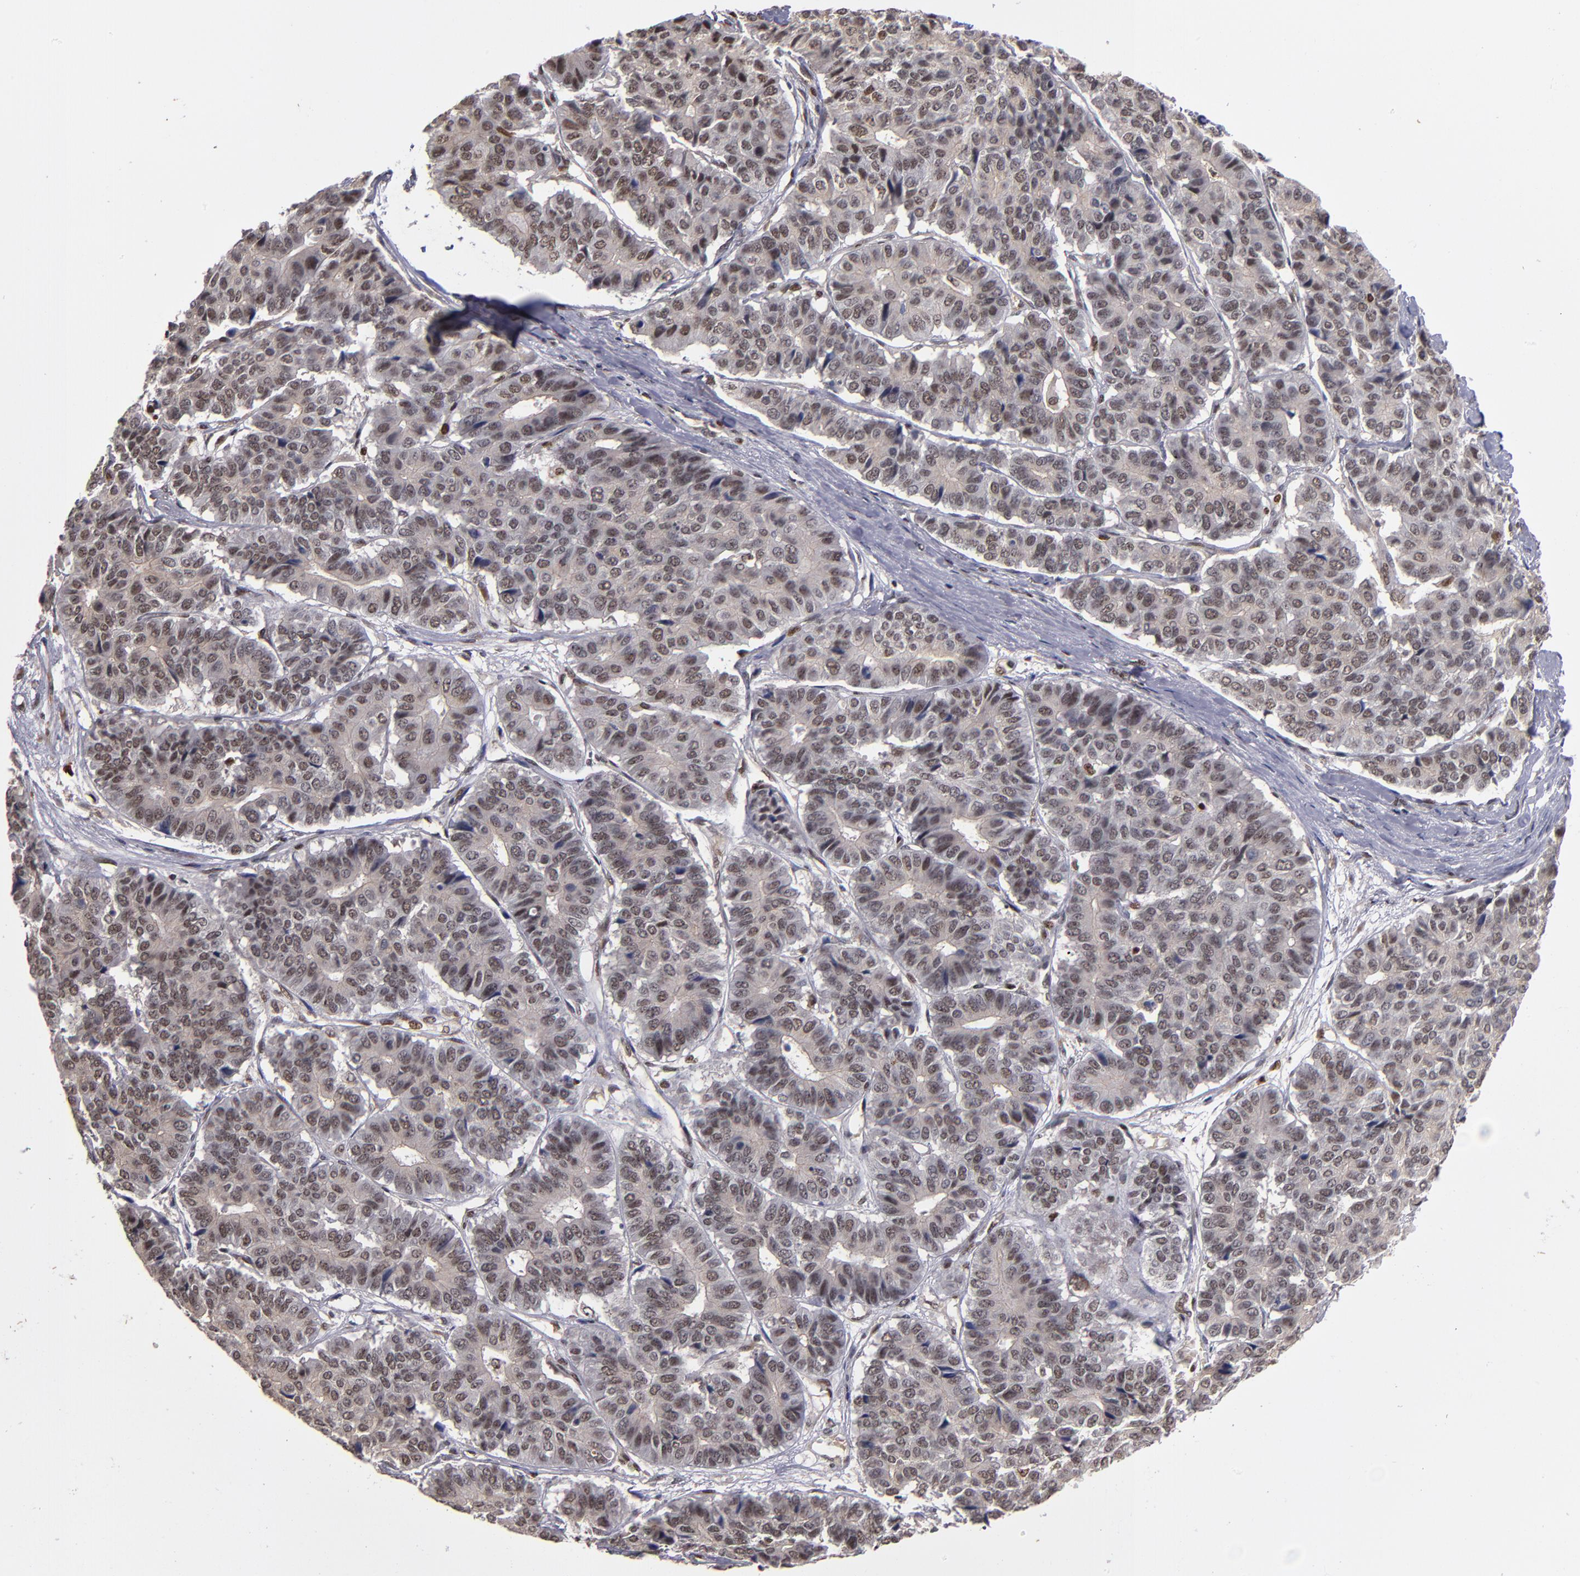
{"staining": {"intensity": "weak", "quantity": "25%-75%", "location": "nuclear"}, "tissue": "pancreatic cancer", "cell_type": "Tumor cells", "image_type": "cancer", "snomed": [{"axis": "morphology", "description": "Adenocarcinoma, NOS"}, {"axis": "topography", "description": "Pancreas"}], "caption": "Pancreatic cancer tissue exhibits weak nuclear expression in about 25%-75% of tumor cells, visualized by immunohistochemistry.", "gene": "KDM6A", "patient": {"sex": "male", "age": 50}}